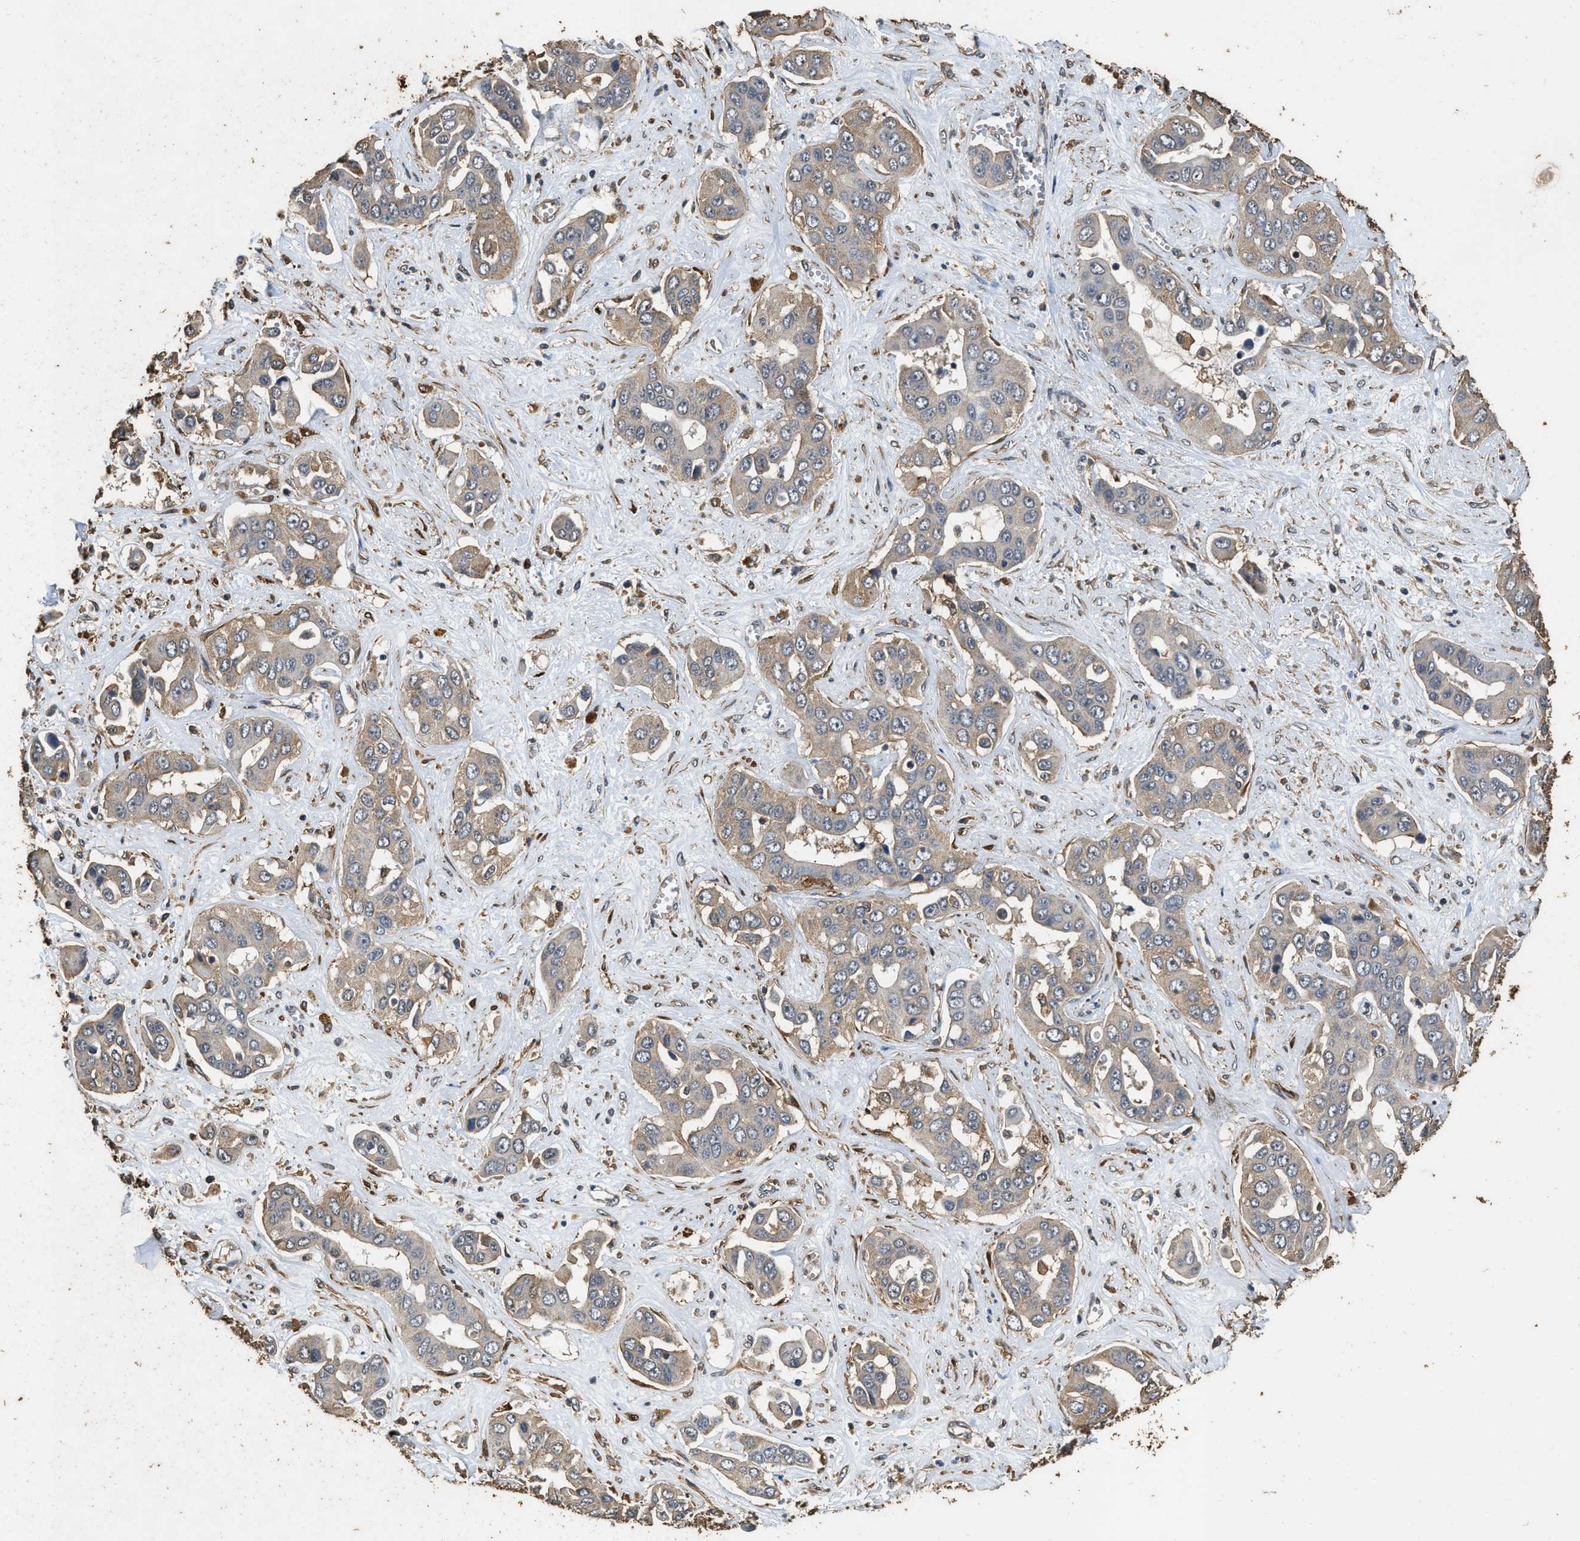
{"staining": {"intensity": "weak", "quantity": ">75%", "location": "cytoplasmic/membranous"}, "tissue": "liver cancer", "cell_type": "Tumor cells", "image_type": "cancer", "snomed": [{"axis": "morphology", "description": "Cholangiocarcinoma"}, {"axis": "topography", "description": "Liver"}], "caption": "This photomicrograph demonstrates immunohistochemistry (IHC) staining of human liver cancer, with low weak cytoplasmic/membranous staining in approximately >75% of tumor cells.", "gene": "MIB1", "patient": {"sex": "female", "age": 52}}